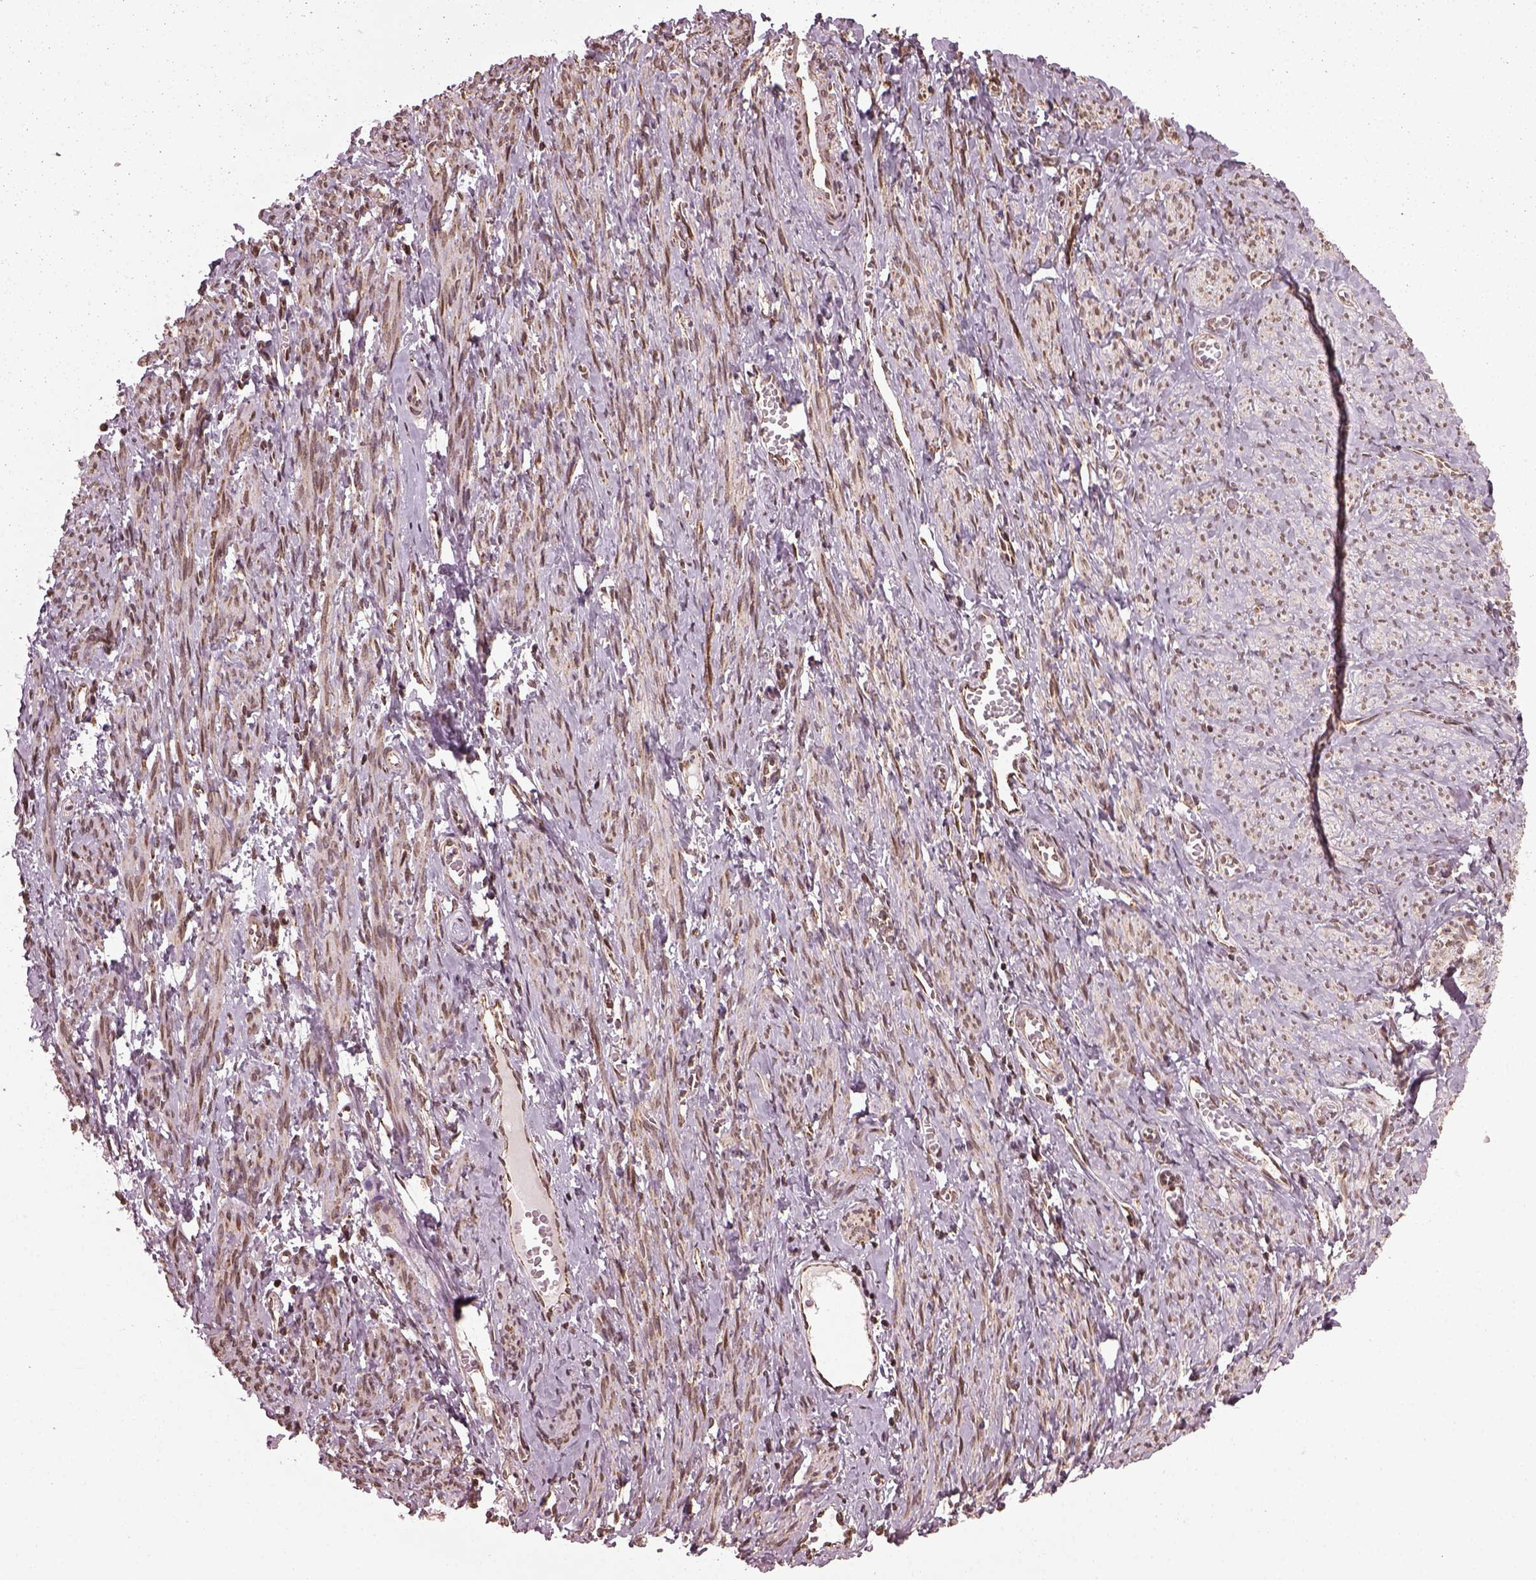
{"staining": {"intensity": "strong", "quantity": ">75%", "location": "nuclear"}, "tissue": "smooth muscle", "cell_type": "Smooth muscle cells", "image_type": "normal", "snomed": [{"axis": "morphology", "description": "Normal tissue, NOS"}, {"axis": "topography", "description": "Smooth muscle"}], "caption": "A high-resolution photomicrograph shows IHC staining of normal smooth muscle, which shows strong nuclear expression in approximately >75% of smooth muscle cells. The protein is stained brown, and the nuclei are stained in blue (DAB (3,3'-diaminobenzidine) IHC with brightfield microscopy, high magnification).", "gene": "ACOT2", "patient": {"sex": "female", "age": 65}}